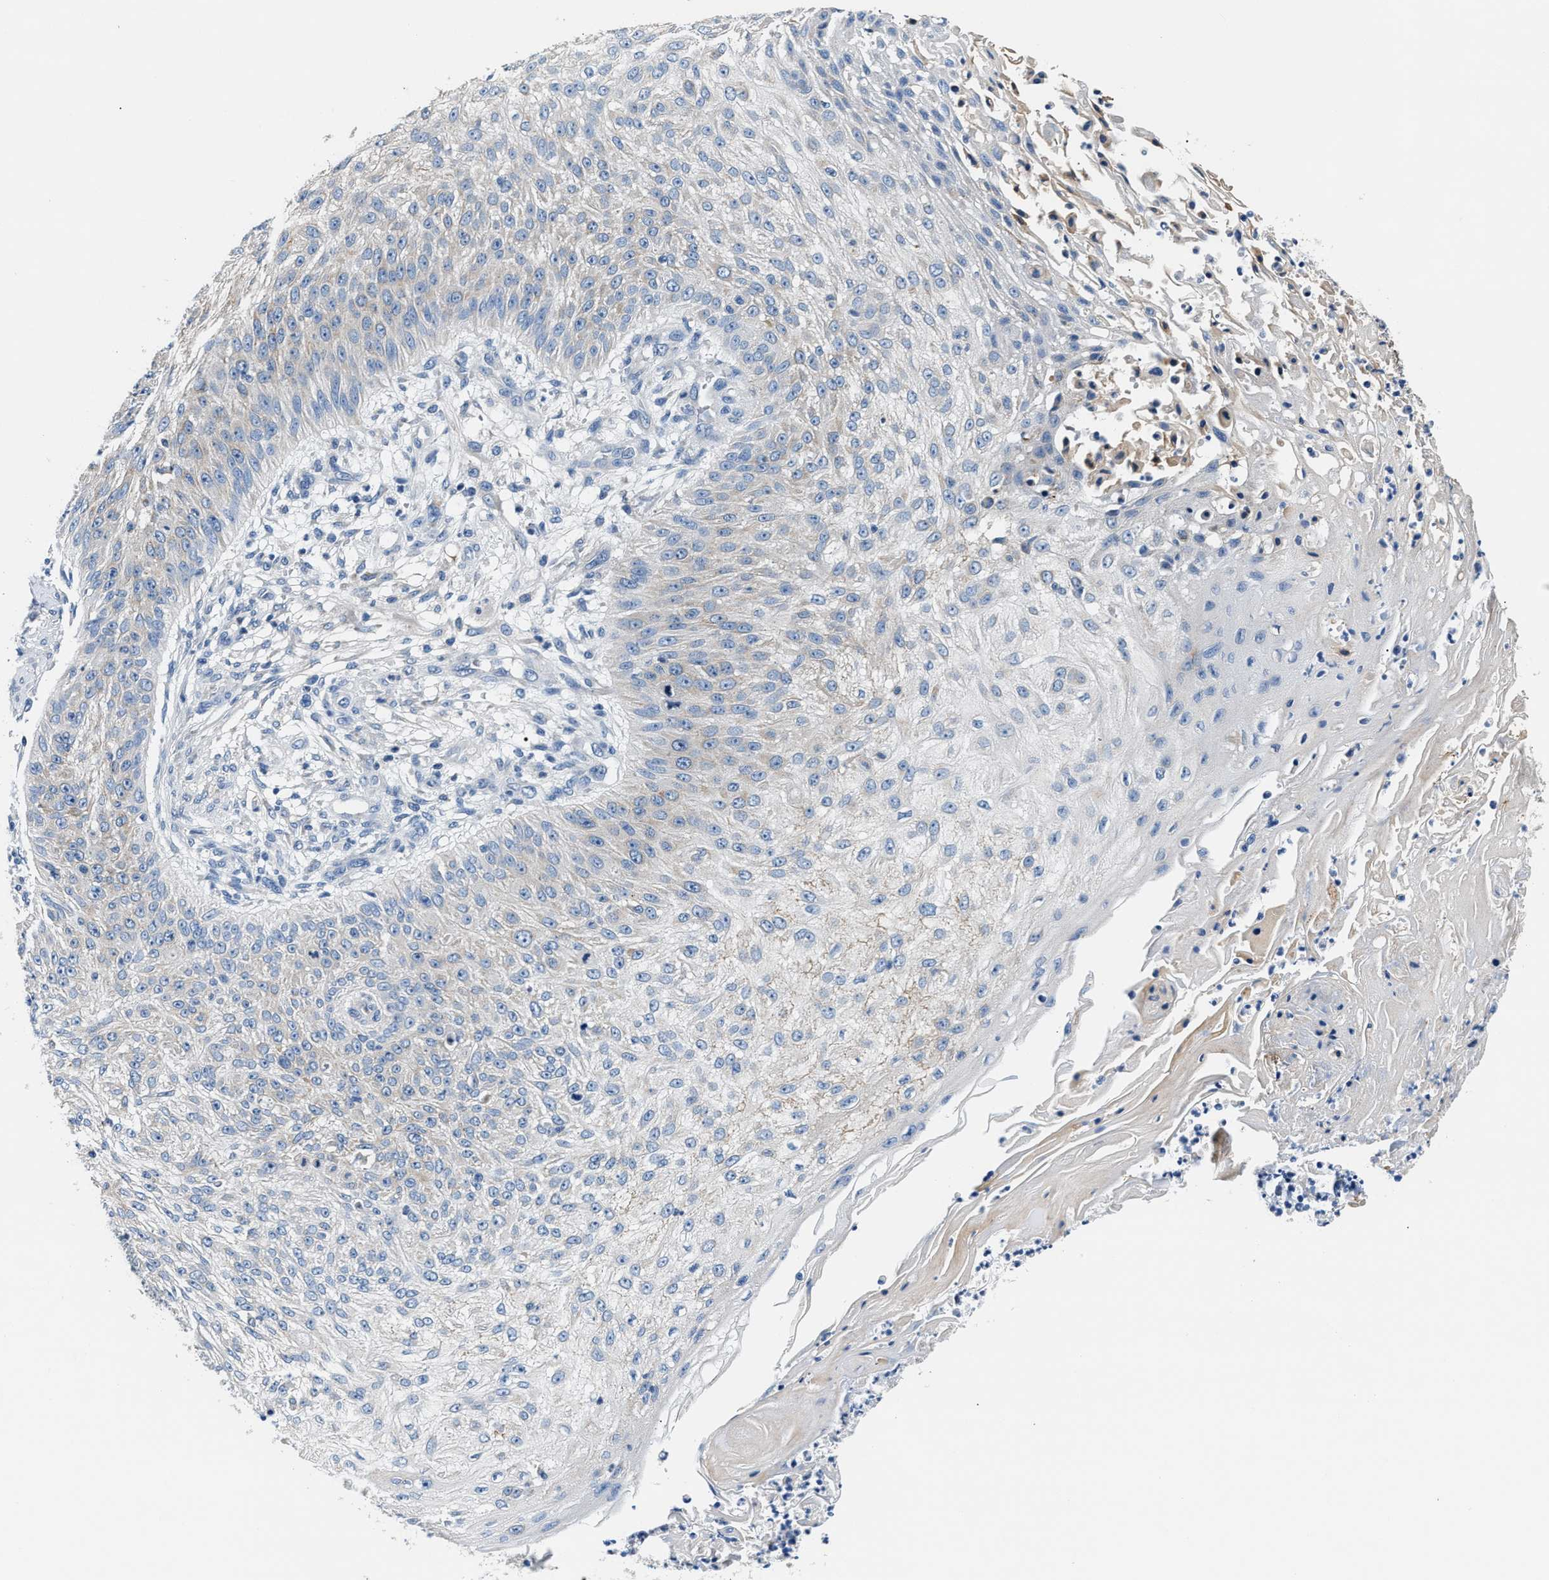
{"staining": {"intensity": "negative", "quantity": "none", "location": "none"}, "tissue": "skin cancer", "cell_type": "Tumor cells", "image_type": "cancer", "snomed": [{"axis": "morphology", "description": "Squamous cell carcinoma, NOS"}, {"axis": "topography", "description": "Skin"}], "caption": "Protein analysis of skin cancer (squamous cell carcinoma) shows no significant expression in tumor cells.", "gene": "TUT7", "patient": {"sex": "female", "age": 80}}